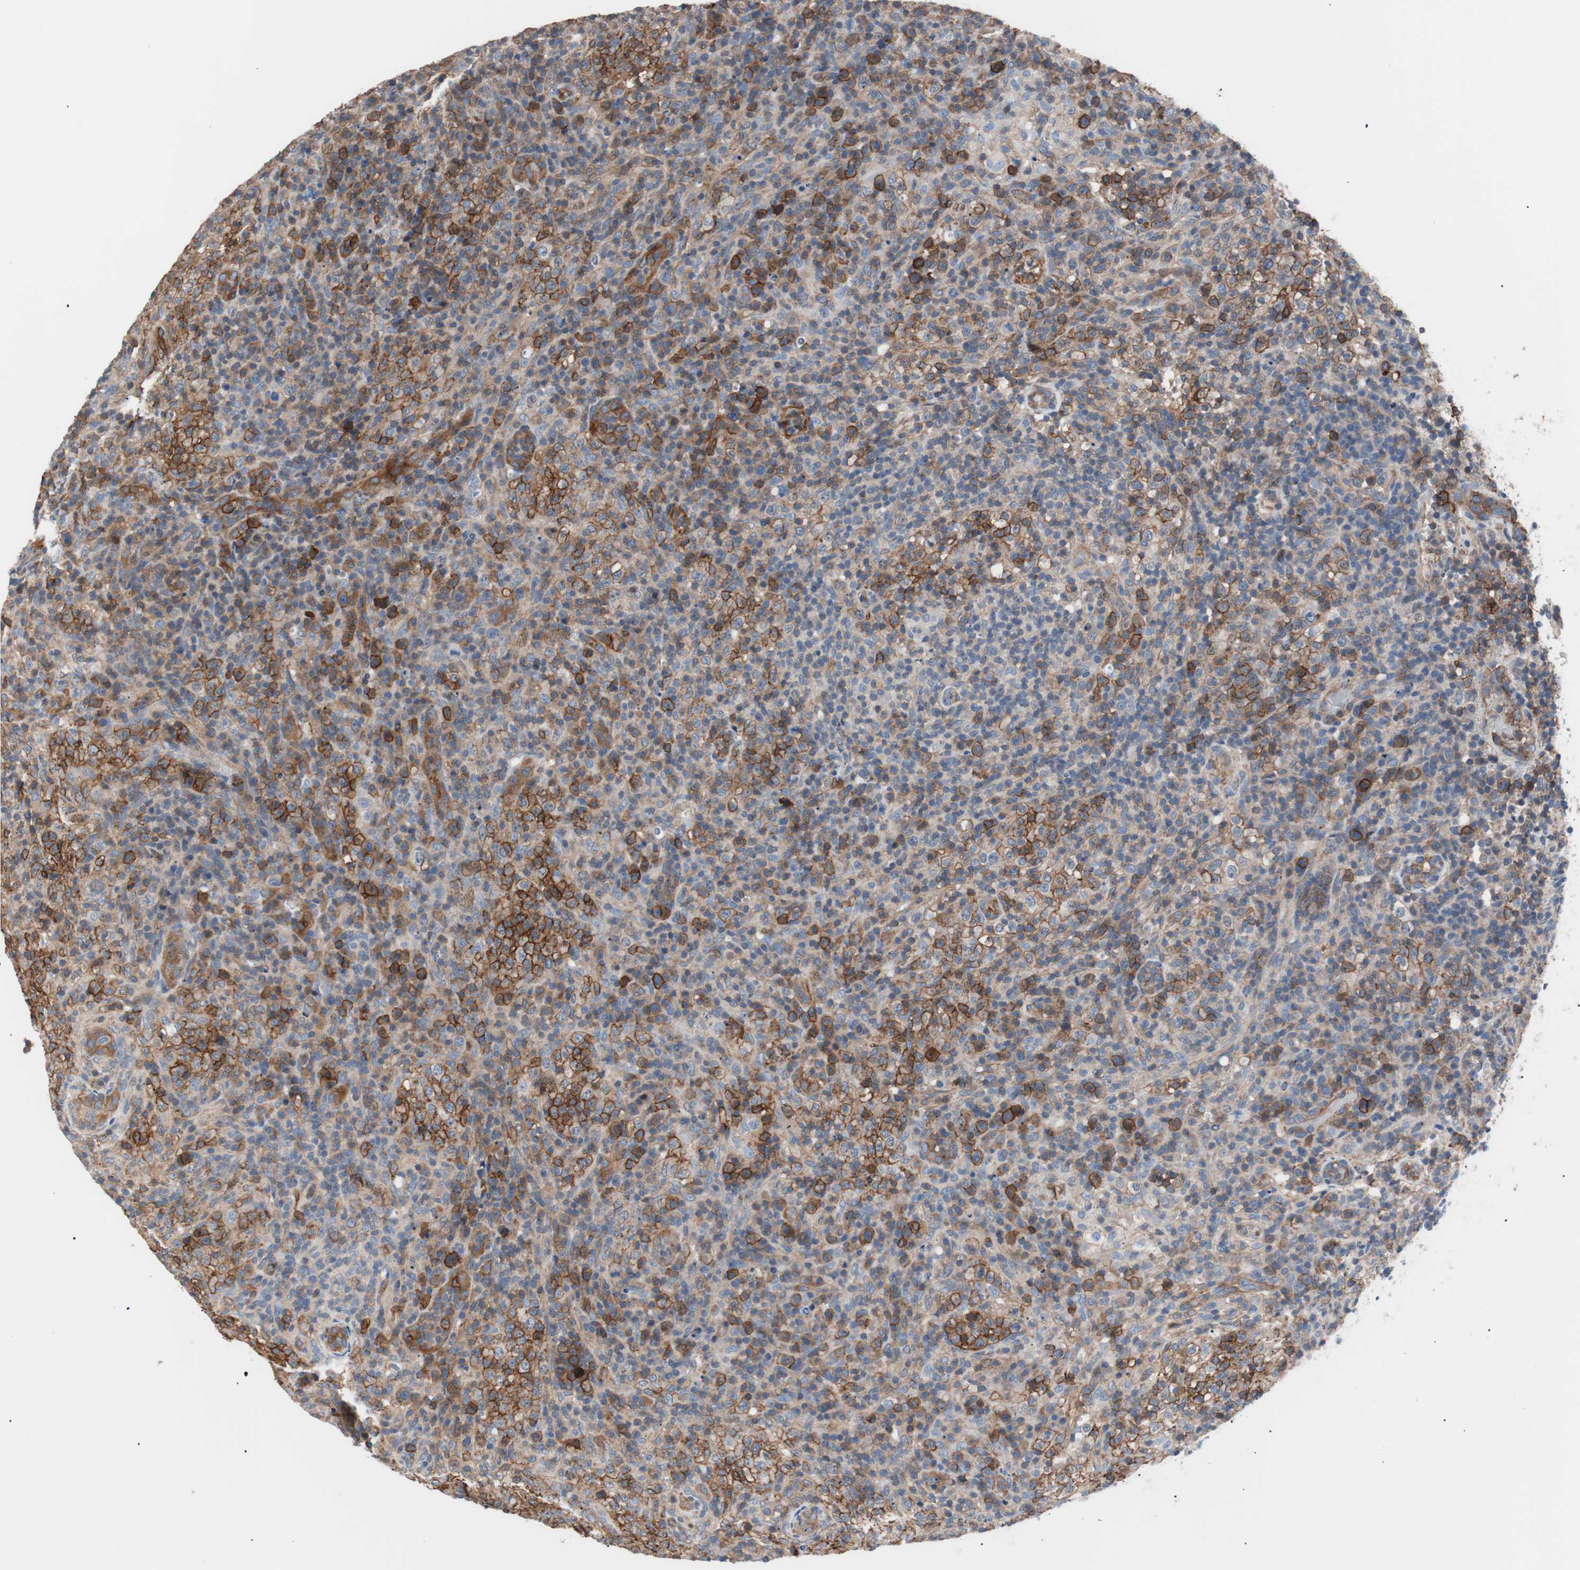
{"staining": {"intensity": "moderate", "quantity": "25%-75%", "location": "cytoplasmic/membranous"}, "tissue": "lymphoma", "cell_type": "Tumor cells", "image_type": "cancer", "snomed": [{"axis": "morphology", "description": "Malignant lymphoma, non-Hodgkin's type, High grade"}, {"axis": "topography", "description": "Lymph node"}], "caption": "An immunohistochemistry (IHC) histopathology image of neoplastic tissue is shown. Protein staining in brown shows moderate cytoplasmic/membranous positivity in high-grade malignant lymphoma, non-Hodgkin's type within tumor cells.", "gene": "GPR160", "patient": {"sex": "female", "age": 76}}